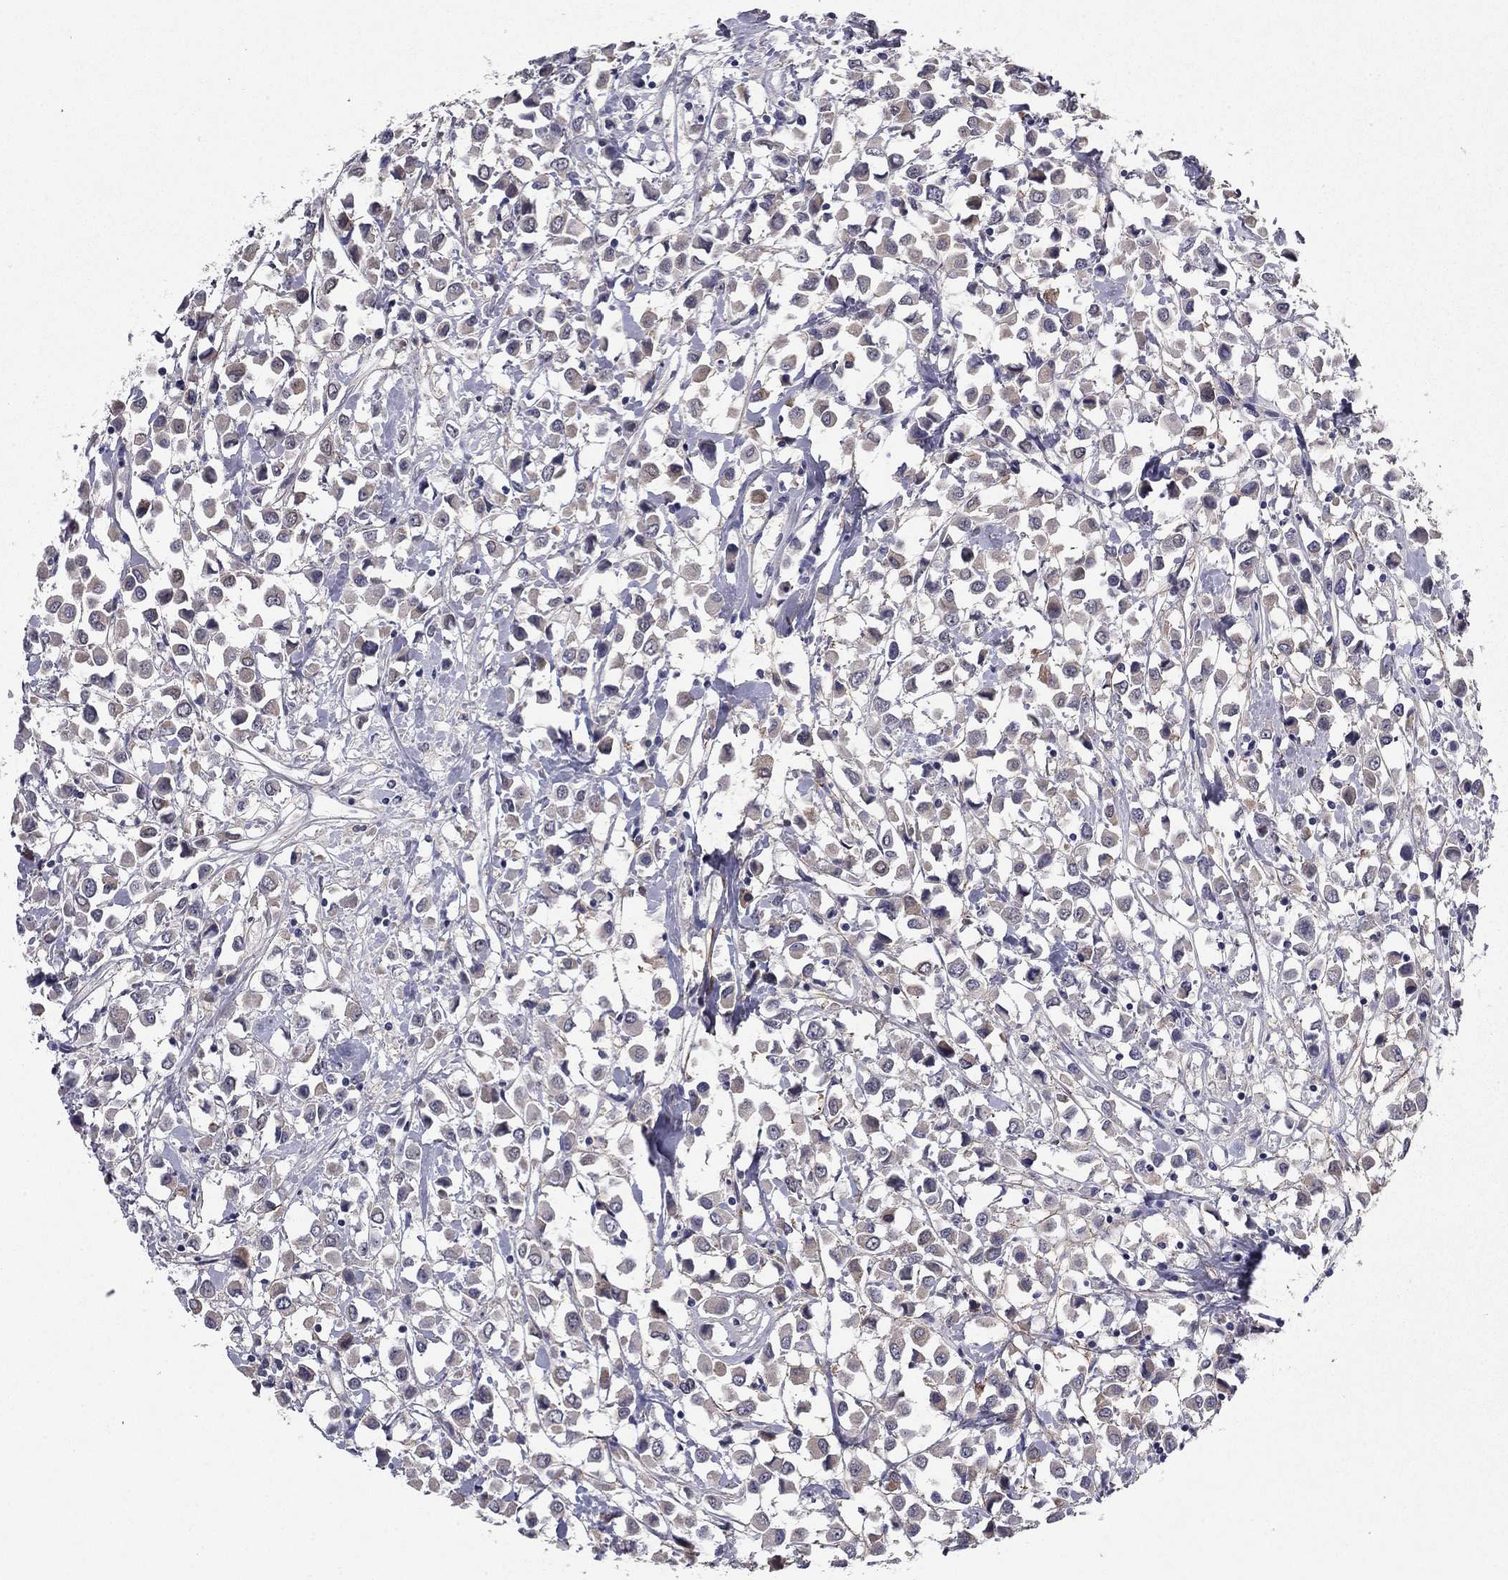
{"staining": {"intensity": "weak", "quantity": "25%-75%", "location": "cytoplasmic/membranous"}, "tissue": "breast cancer", "cell_type": "Tumor cells", "image_type": "cancer", "snomed": [{"axis": "morphology", "description": "Duct carcinoma"}, {"axis": "topography", "description": "Breast"}], "caption": "Breast cancer (infiltrating ductal carcinoma) stained for a protein (brown) shows weak cytoplasmic/membranous positive expression in about 25%-75% of tumor cells.", "gene": "REXO5", "patient": {"sex": "female", "age": 61}}